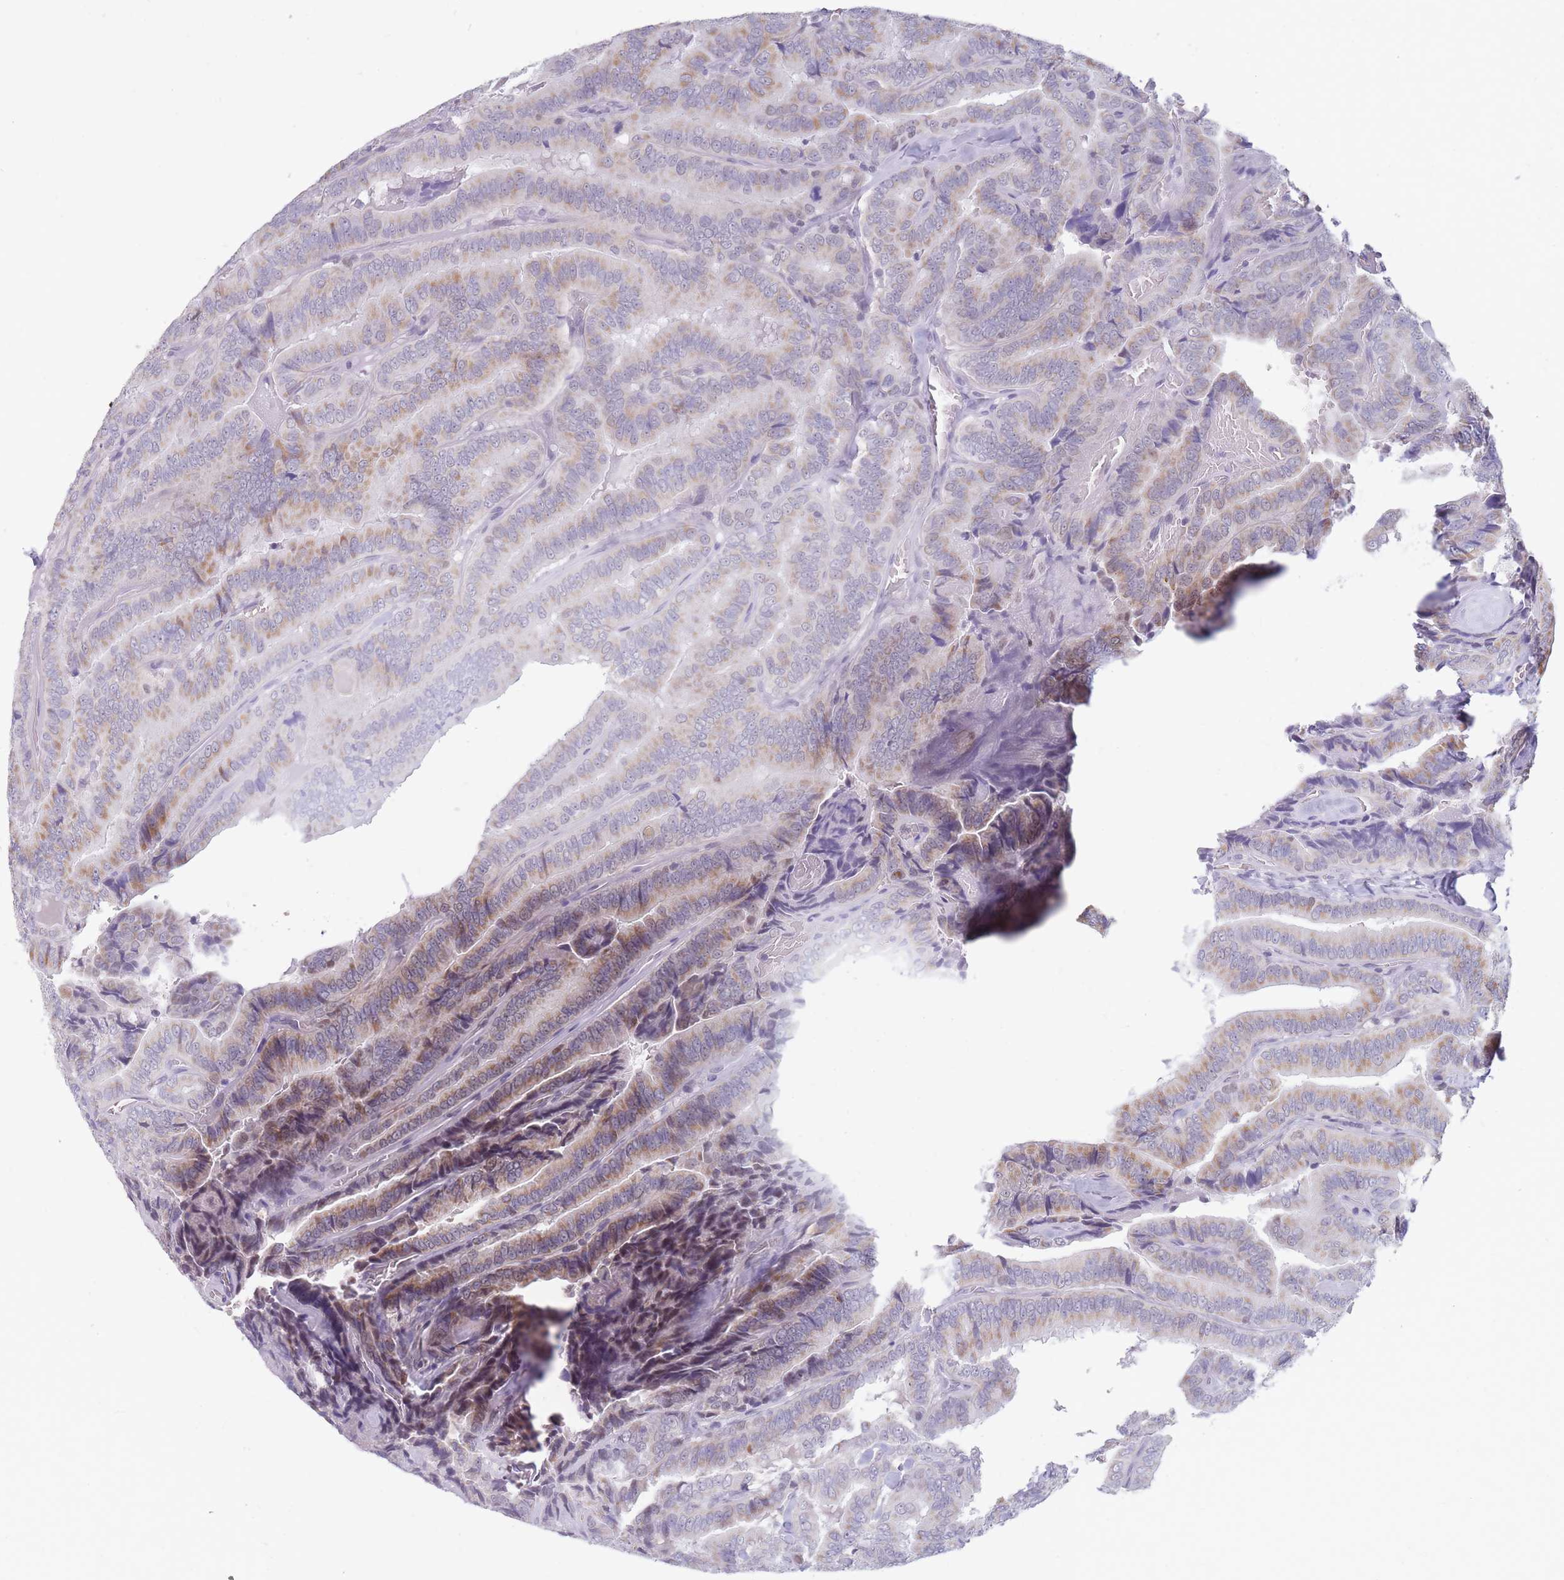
{"staining": {"intensity": "weak", "quantity": "<25%", "location": "cytoplasmic/membranous"}, "tissue": "thyroid cancer", "cell_type": "Tumor cells", "image_type": "cancer", "snomed": [{"axis": "morphology", "description": "Papillary adenocarcinoma, NOS"}, {"axis": "topography", "description": "Thyroid gland"}], "caption": "A high-resolution histopathology image shows IHC staining of thyroid cancer, which displays no significant expression in tumor cells.", "gene": "ARID3B", "patient": {"sex": "male", "age": 61}}